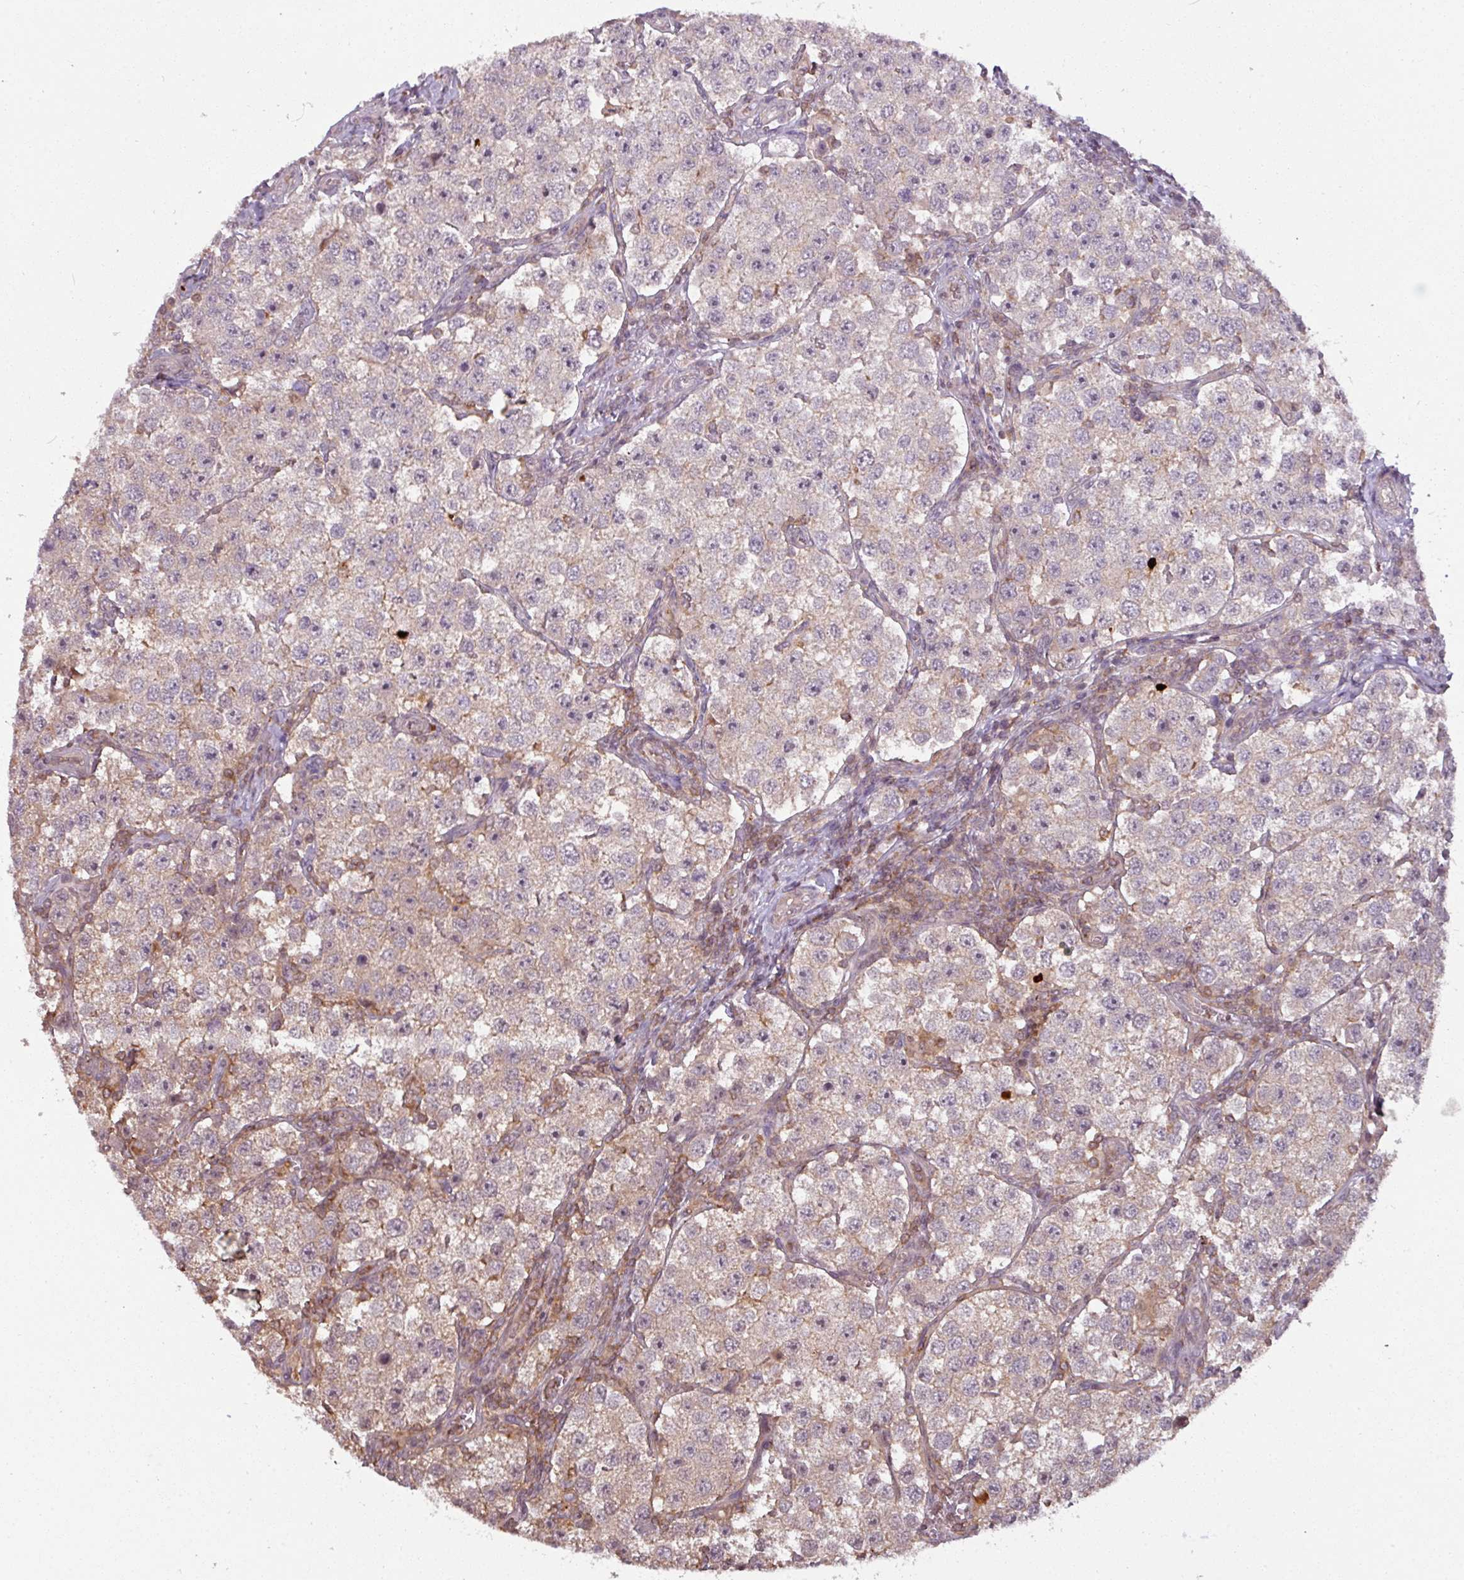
{"staining": {"intensity": "weak", "quantity": "25%-75%", "location": "cytoplasmic/membranous"}, "tissue": "testis cancer", "cell_type": "Tumor cells", "image_type": "cancer", "snomed": [{"axis": "morphology", "description": "Seminoma, NOS"}, {"axis": "topography", "description": "Testis"}], "caption": "There is low levels of weak cytoplasmic/membranous expression in tumor cells of testis cancer, as demonstrated by immunohistochemical staining (brown color).", "gene": "TUSC3", "patient": {"sex": "male", "age": 37}}